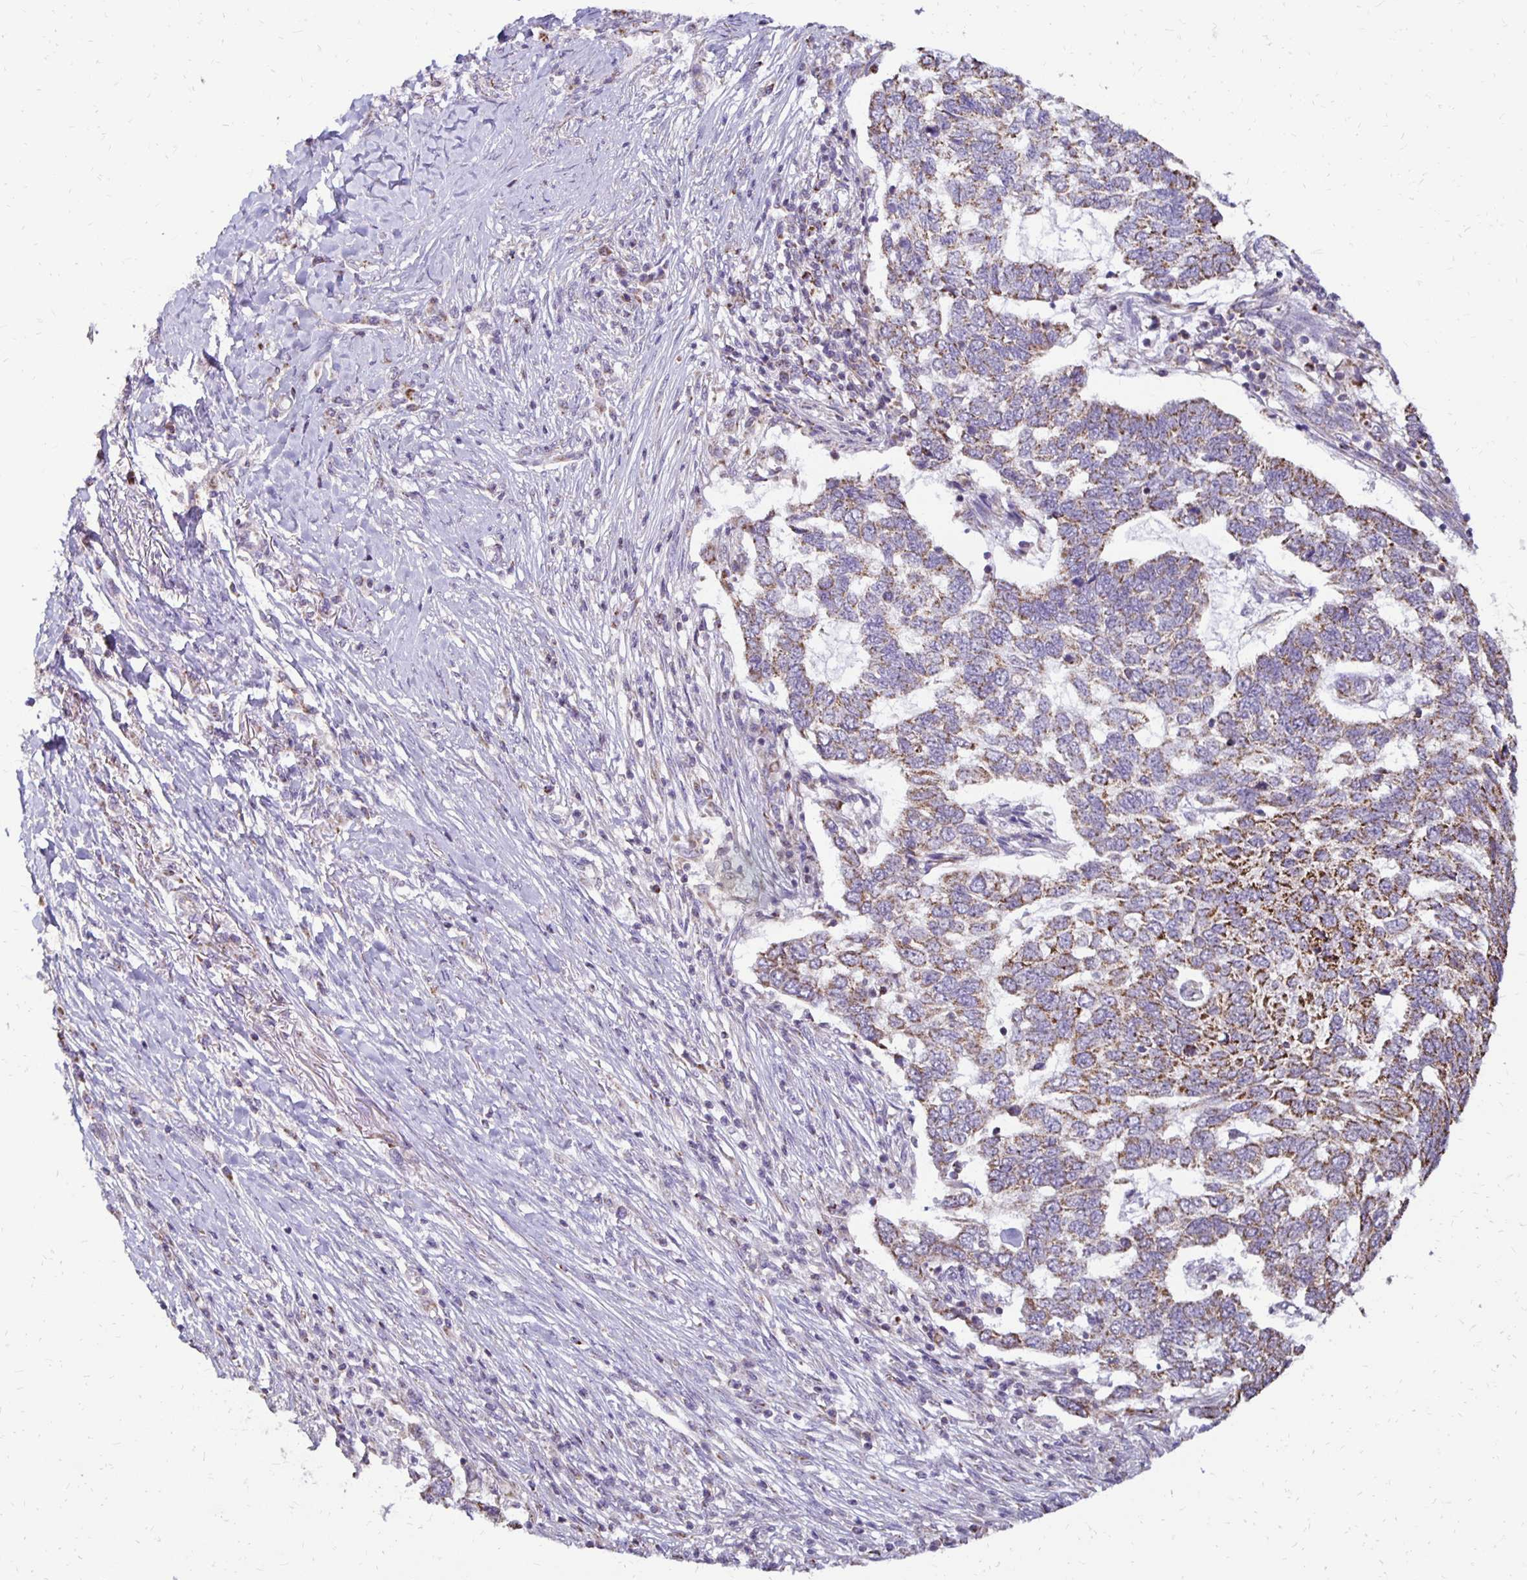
{"staining": {"intensity": "moderate", "quantity": "25%-75%", "location": "cytoplasmic/membranous"}, "tissue": "skin cancer", "cell_type": "Tumor cells", "image_type": "cancer", "snomed": [{"axis": "morphology", "description": "Basal cell carcinoma"}, {"axis": "topography", "description": "Skin"}], "caption": "This is an image of immunohistochemistry staining of basal cell carcinoma (skin), which shows moderate staining in the cytoplasmic/membranous of tumor cells.", "gene": "IER3", "patient": {"sex": "female", "age": 65}}